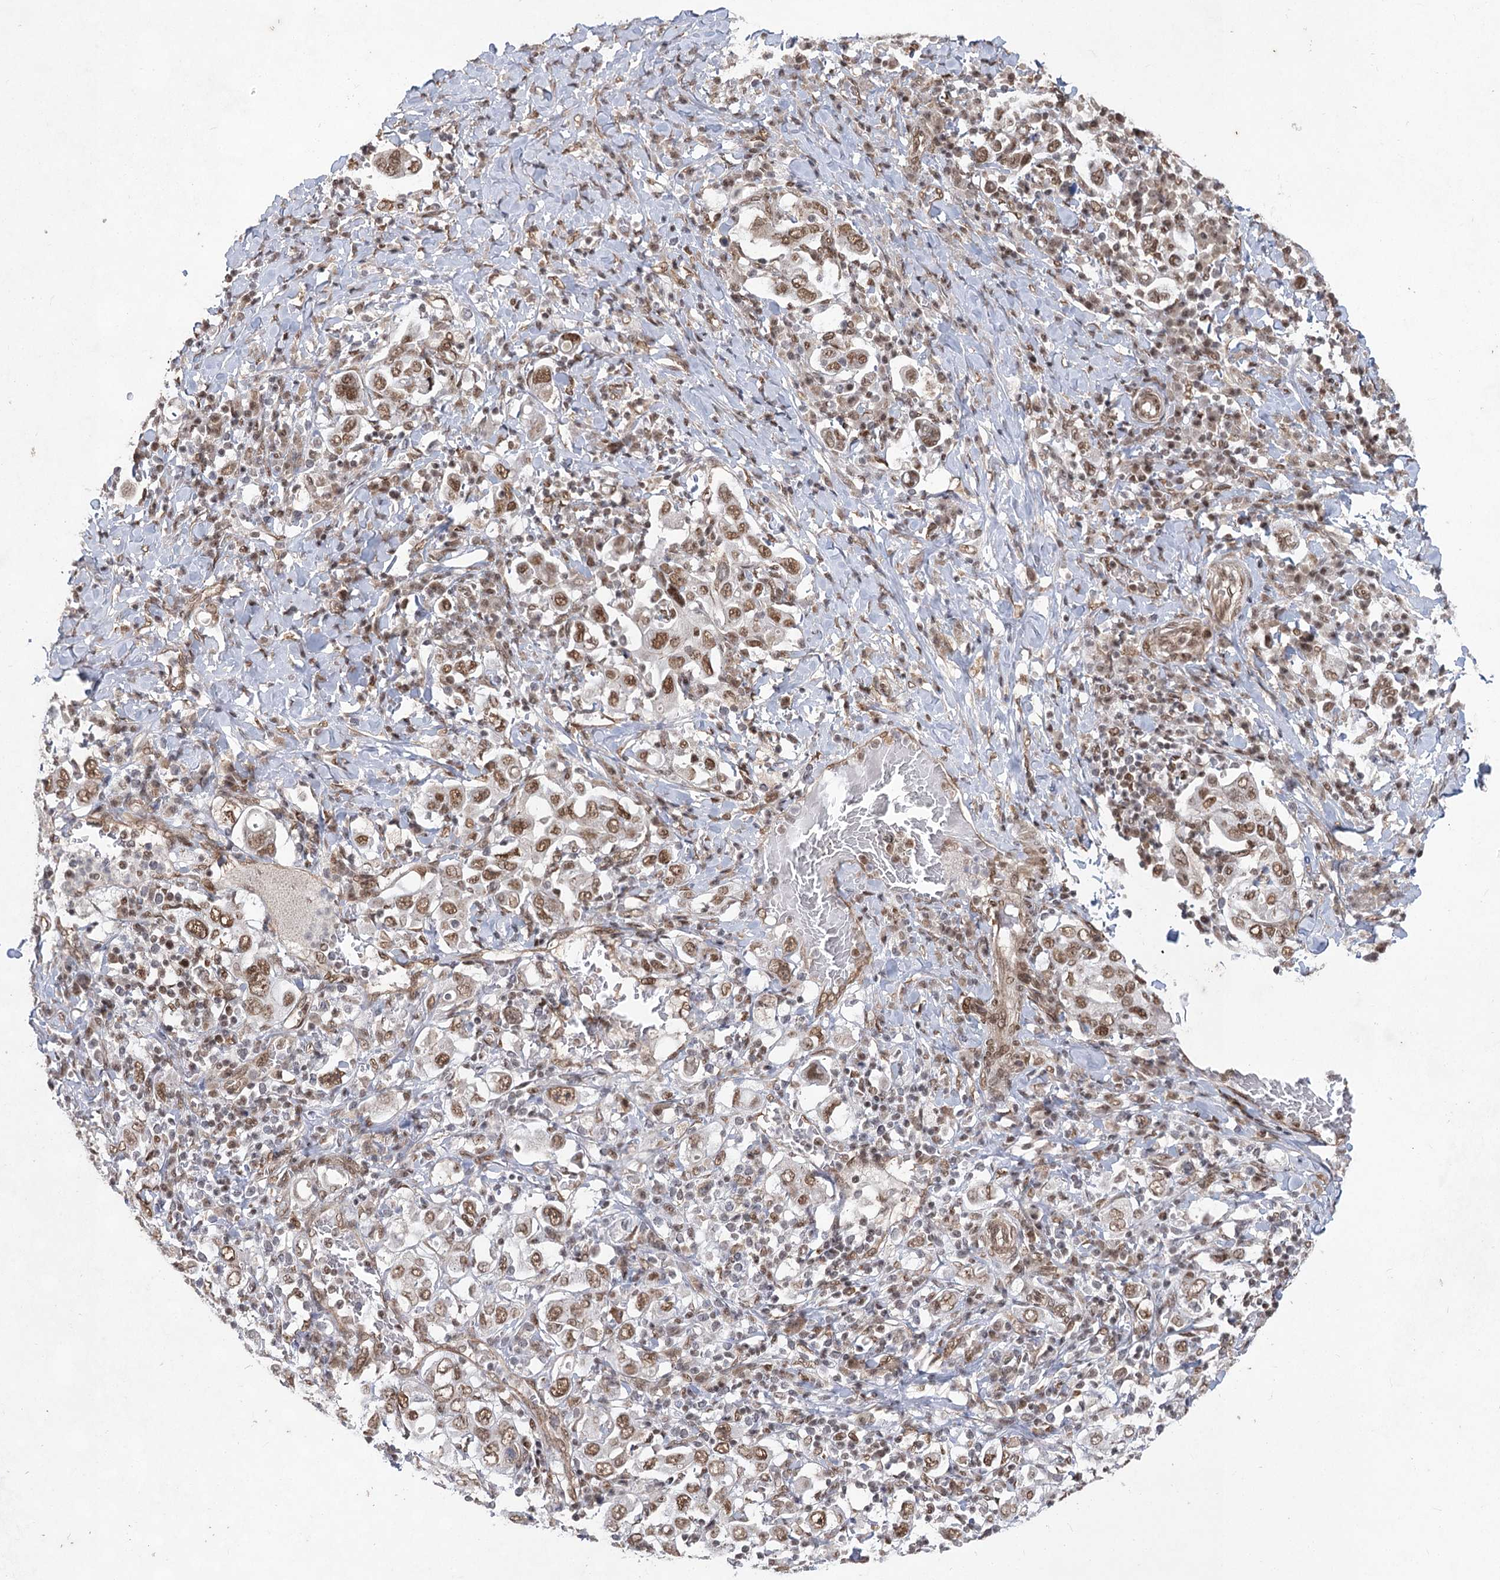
{"staining": {"intensity": "moderate", "quantity": ">75%", "location": "nuclear"}, "tissue": "stomach cancer", "cell_type": "Tumor cells", "image_type": "cancer", "snomed": [{"axis": "morphology", "description": "Adenocarcinoma, NOS"}, {"axis": "topography", "description": "Stomach, upper"}], "caption": "The histopathology image displays staining of adenocarcinoma (stomach), revealing moderate nuclear protein positivity (brown color) within tumor cells. Ihc stains the protein in brown and the nuclei are stained blue.", "gene": "ZCCHC8", "patient": {"sex": "male", "age": 62}}